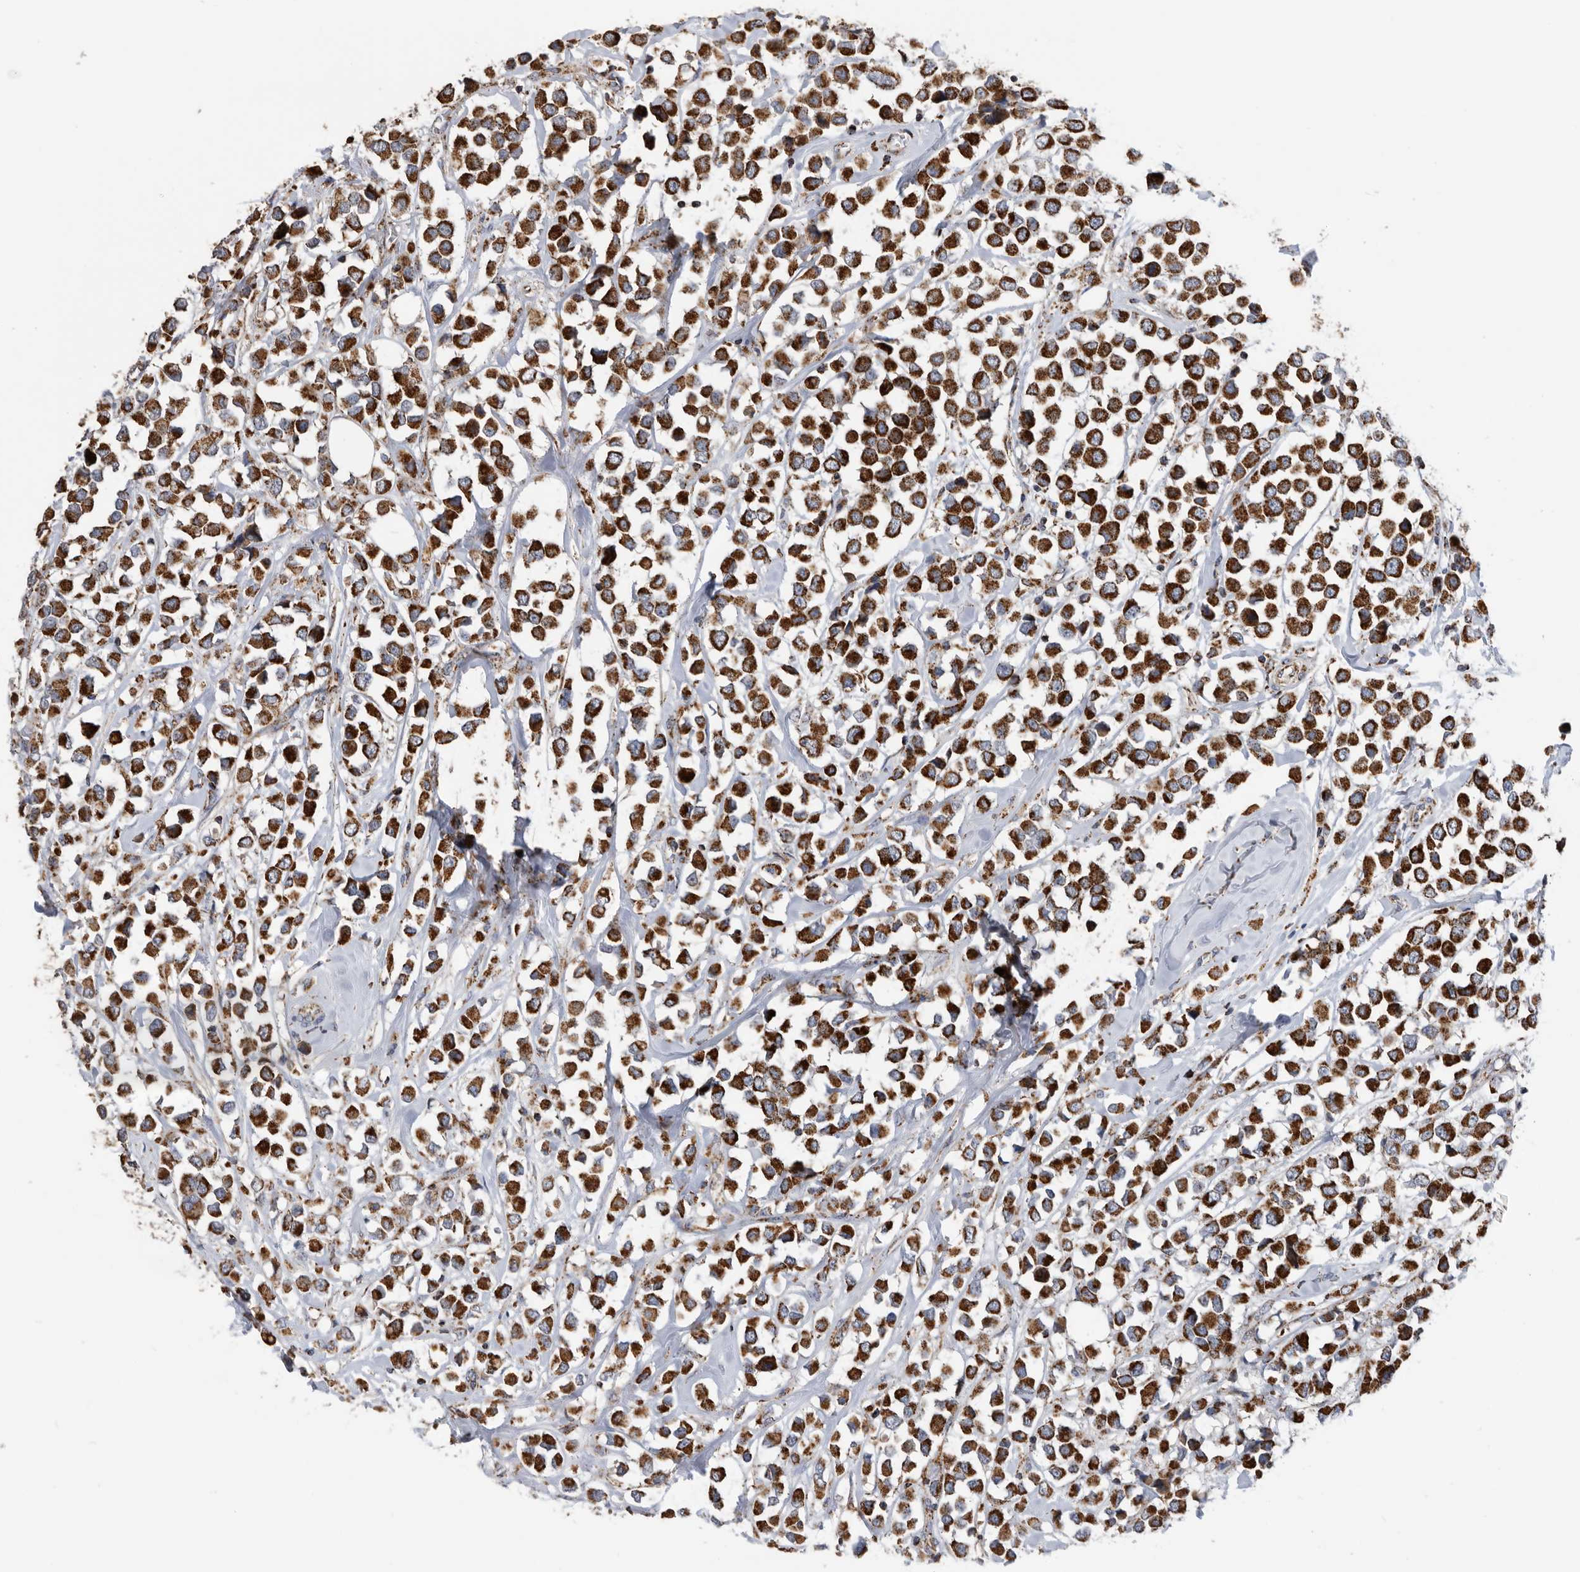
{"staining": {"intensity": "strong", "quantity": ">75%", "location": "cytoplasmic/membranous"}, "tissue": "breast cancer", "cell_type": "Tumor cells", "image_type": "cancer", "snomed": [{"axis": "morphology", "description": "Duct carcinoma"}, {"axis": "topography", "description": "Breast"}], "caption": "Protein positivity by immunohistochemistry displays strong cytoplasmic/membranous staining in about >75% of tumor cells in breast cancer (intraductal carcinoma).", "gene": "WFDC1", "patient": {"sex": "female", "age": 61}}